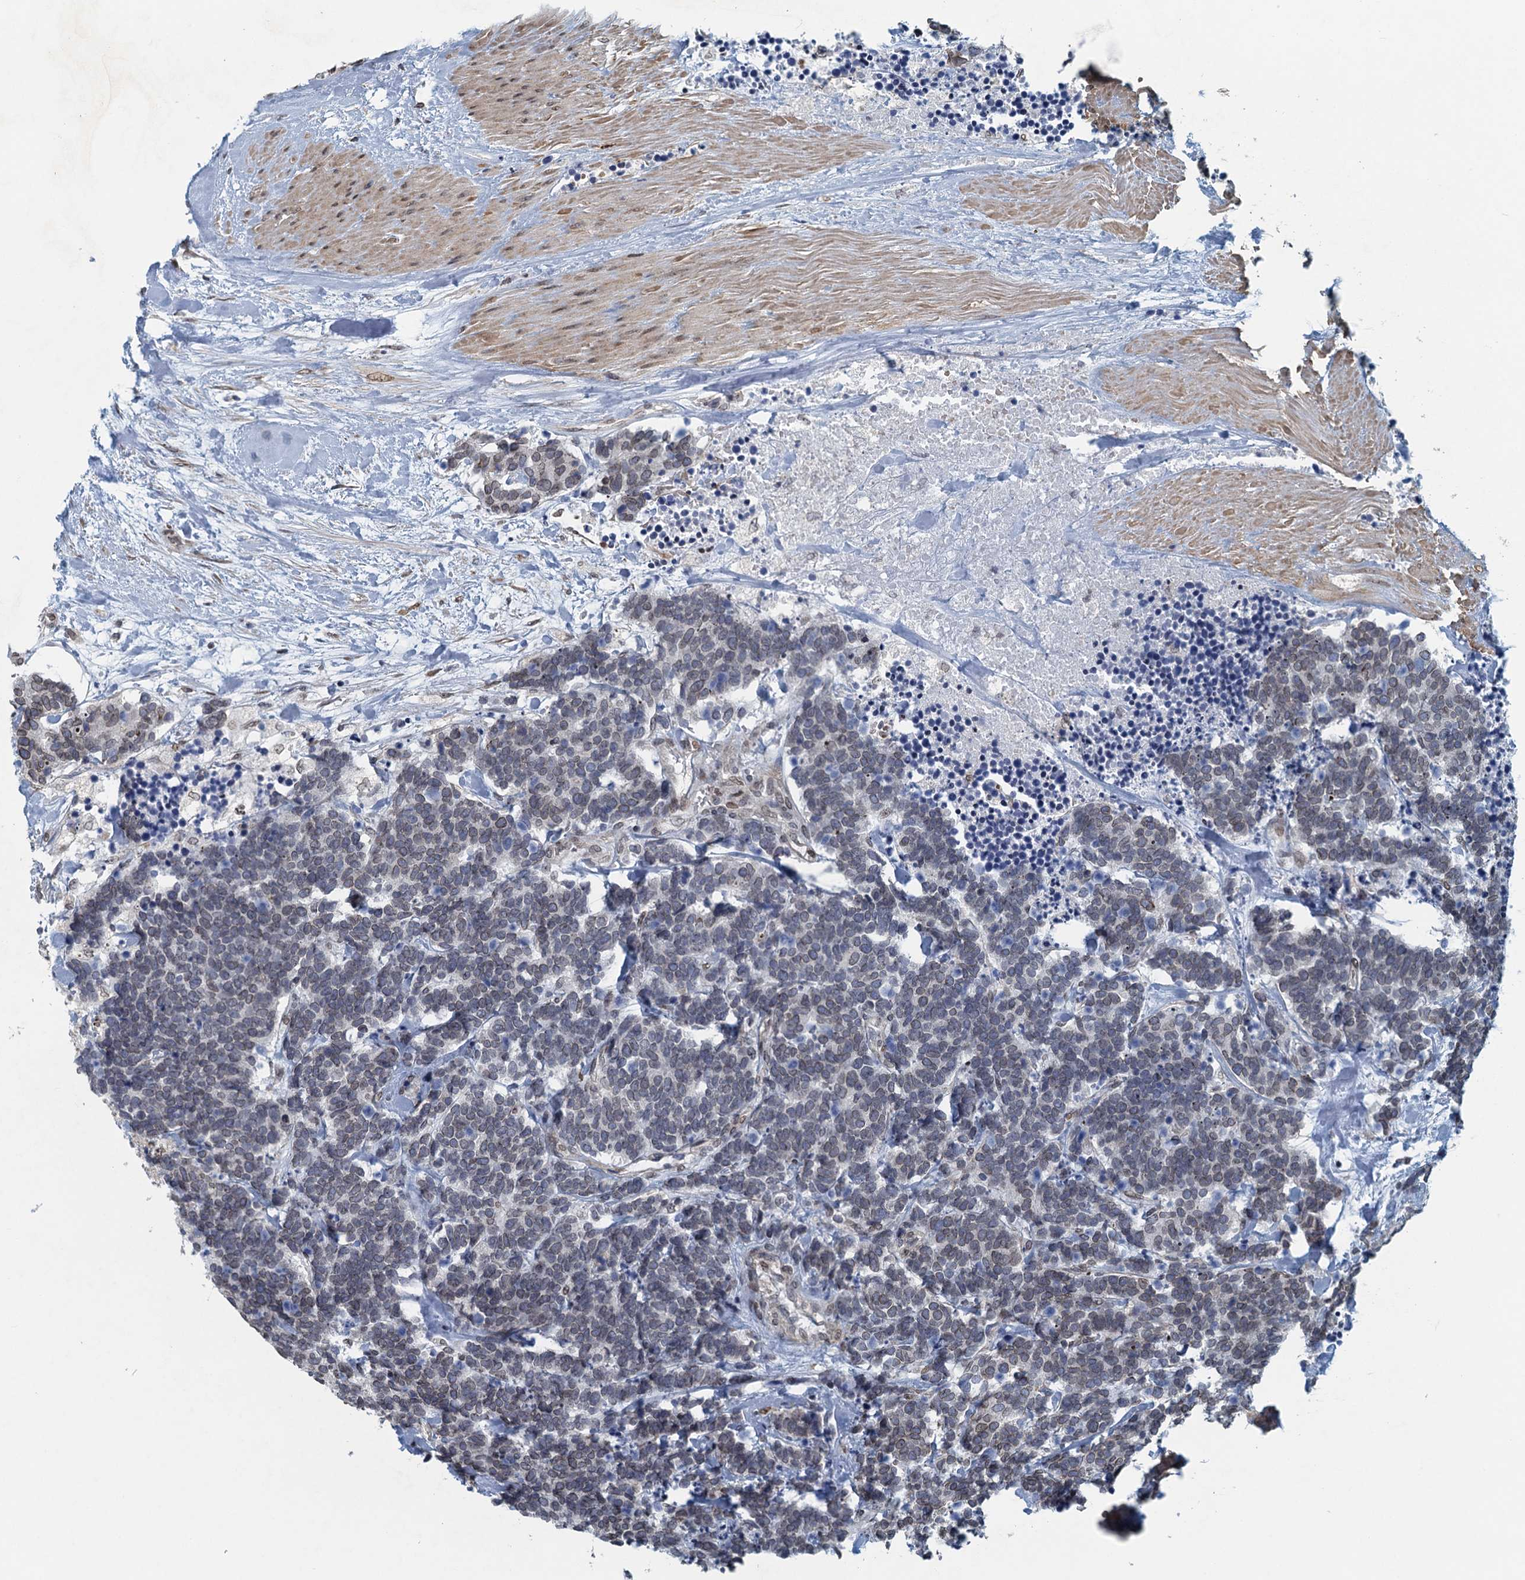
{"staining": {"intensity": "negative", "quantity": "none", "location": "none"}, "tissue": "carcinoid", "cell_type": "Tumor cells", "image_type": "cancer", "snomed": [{"axis": "morphology", "description": "Carcinoma, NOS"}, {"axis": "morphology", "description": "Carcinoid, malignant, NOS"}, {"axis": "topography", "description": "Urinary bladder"}], "caption": "DAB (3,3'-diaminobenzidine) immunohistochemical staining of carcinoid reveals no significant expression in tumor cells.", "gene": "CCDC34", "patient": {"sex": "male", "age": 57}}